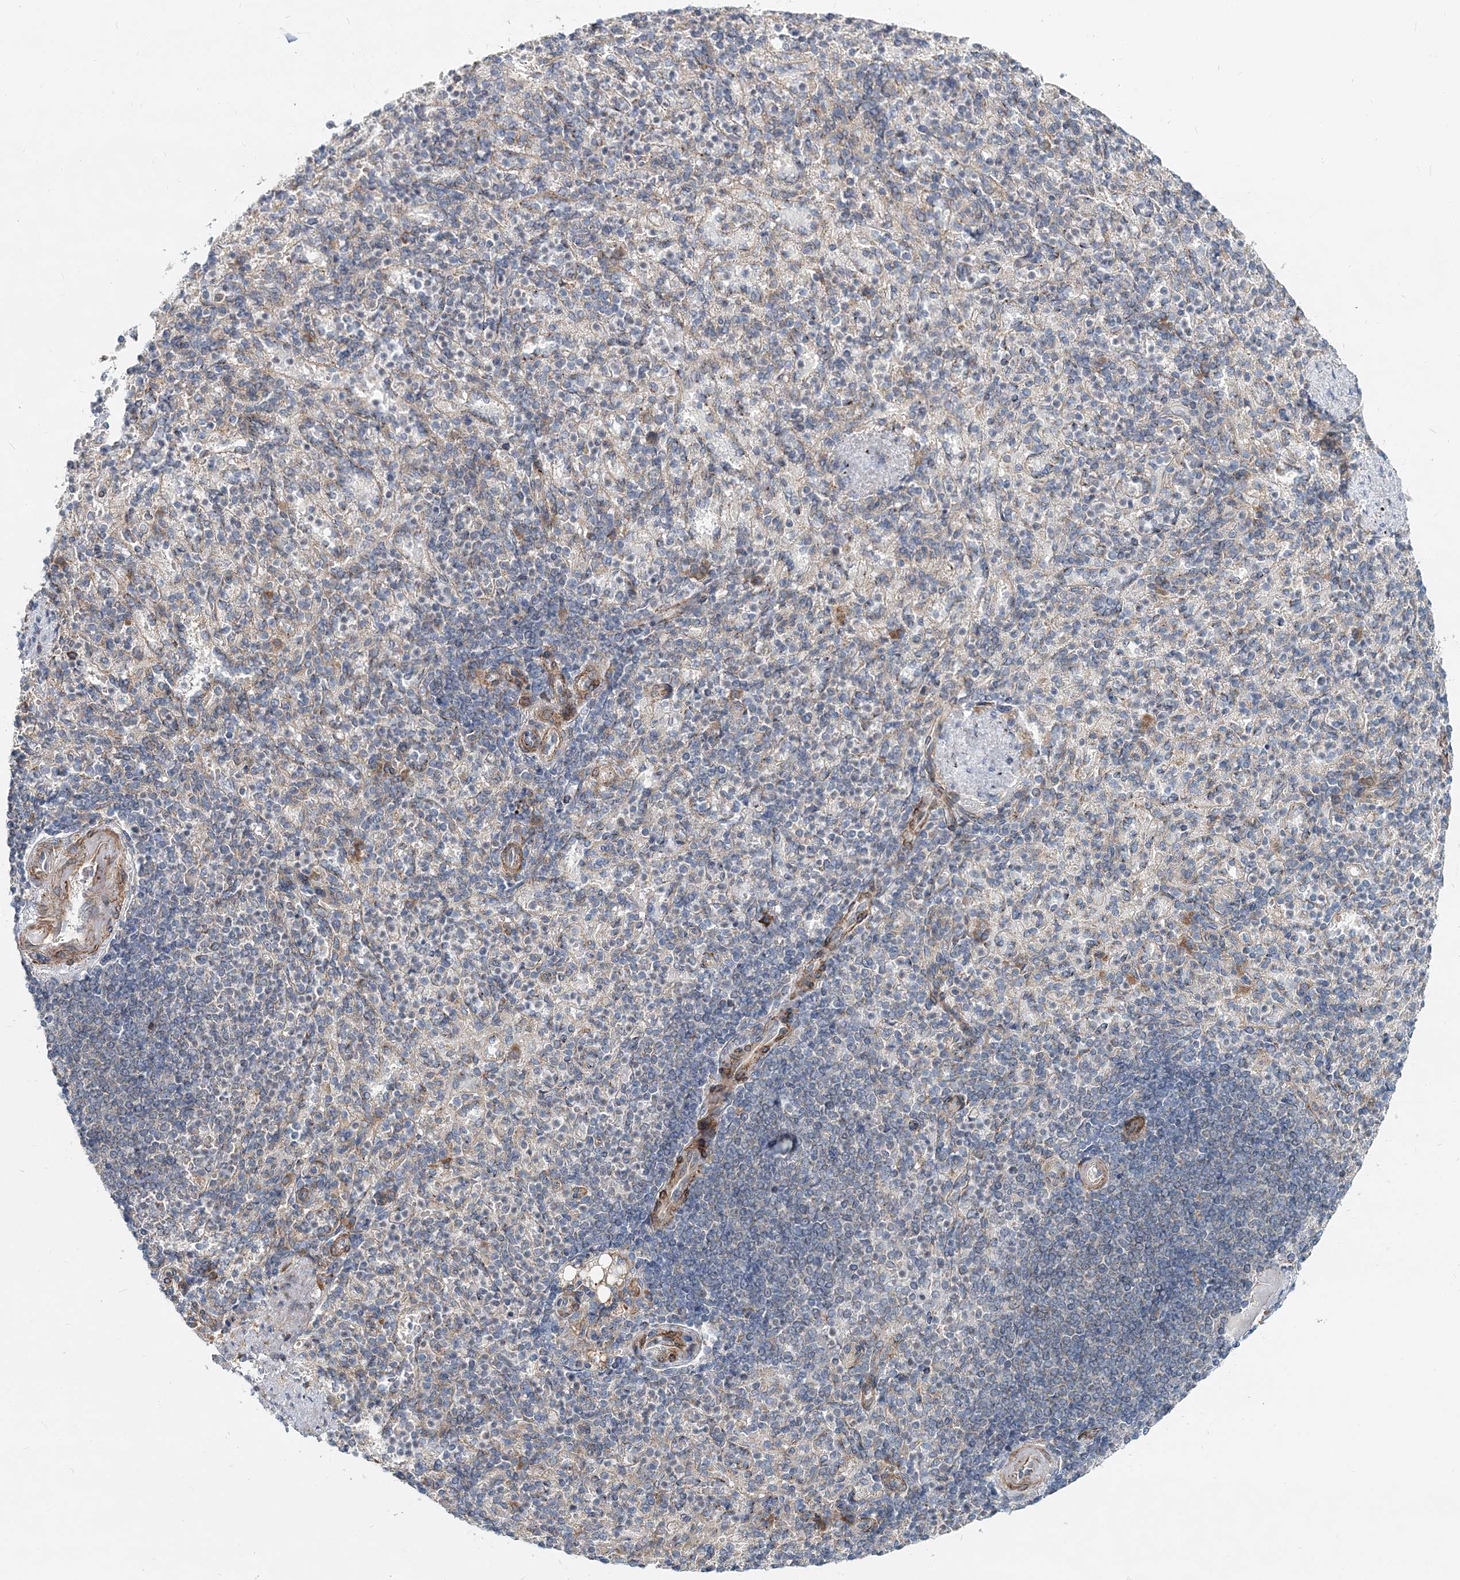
{"staining": {"intensity": "negative", "quantity": "none", "location": "none"}, "tissue": "spleen", "cell_type": "Cells in red pulp", "image_type": "normal", "snomed": [{"axis": "morphology", "description": "Normal tissue, NOS"}, {"axis": "topography", "description": "Spleen"}], "caption": "DAB immunohistochemical staining of unremarkable human spleen reveals no significant positivity in cells in red pulp.", "gene": "NBAS", "patient": {"sex": "female", "age": 74}}